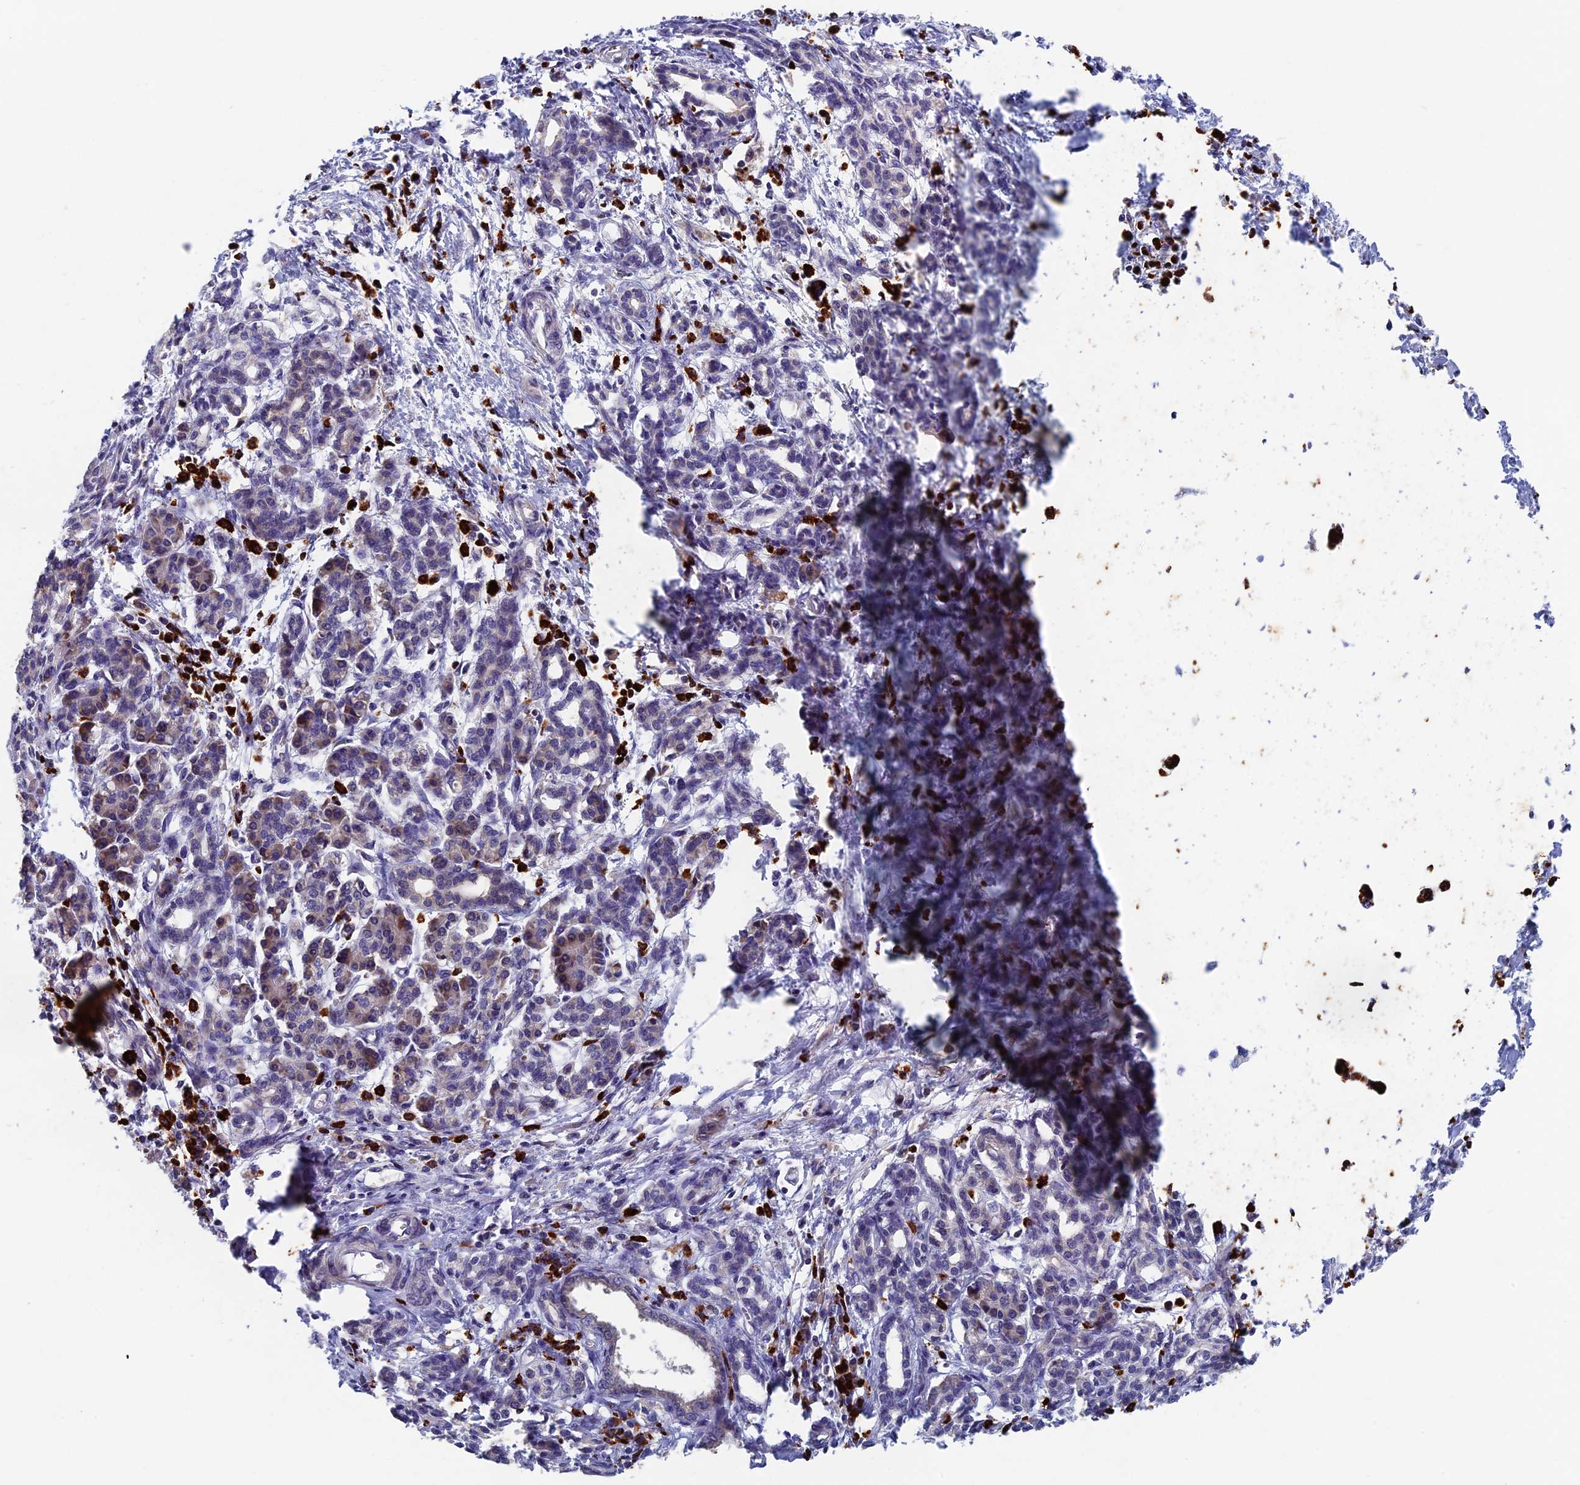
{"staining": {"intensity": "weak", "quantity": "<25%", "location": "cytoplasmic/membranous"}, "tissue": "pancreatic cancer", "cell_type": "Tumor cells", "image_type": "cancer", "snomed": [{"axis": "morphology", "description": "Adenocarcinoma, NOS"}, {"axis": "topography", "description": "Pancreas"}], "caption": "Immunohistochemistry of human pancreatic cancer shows no staining in tumor cells. (Brightfield microscopy of DAB IHC at high magnification).", "gene": "TNK2", "patient": {"sex": "female", "age": 55}}